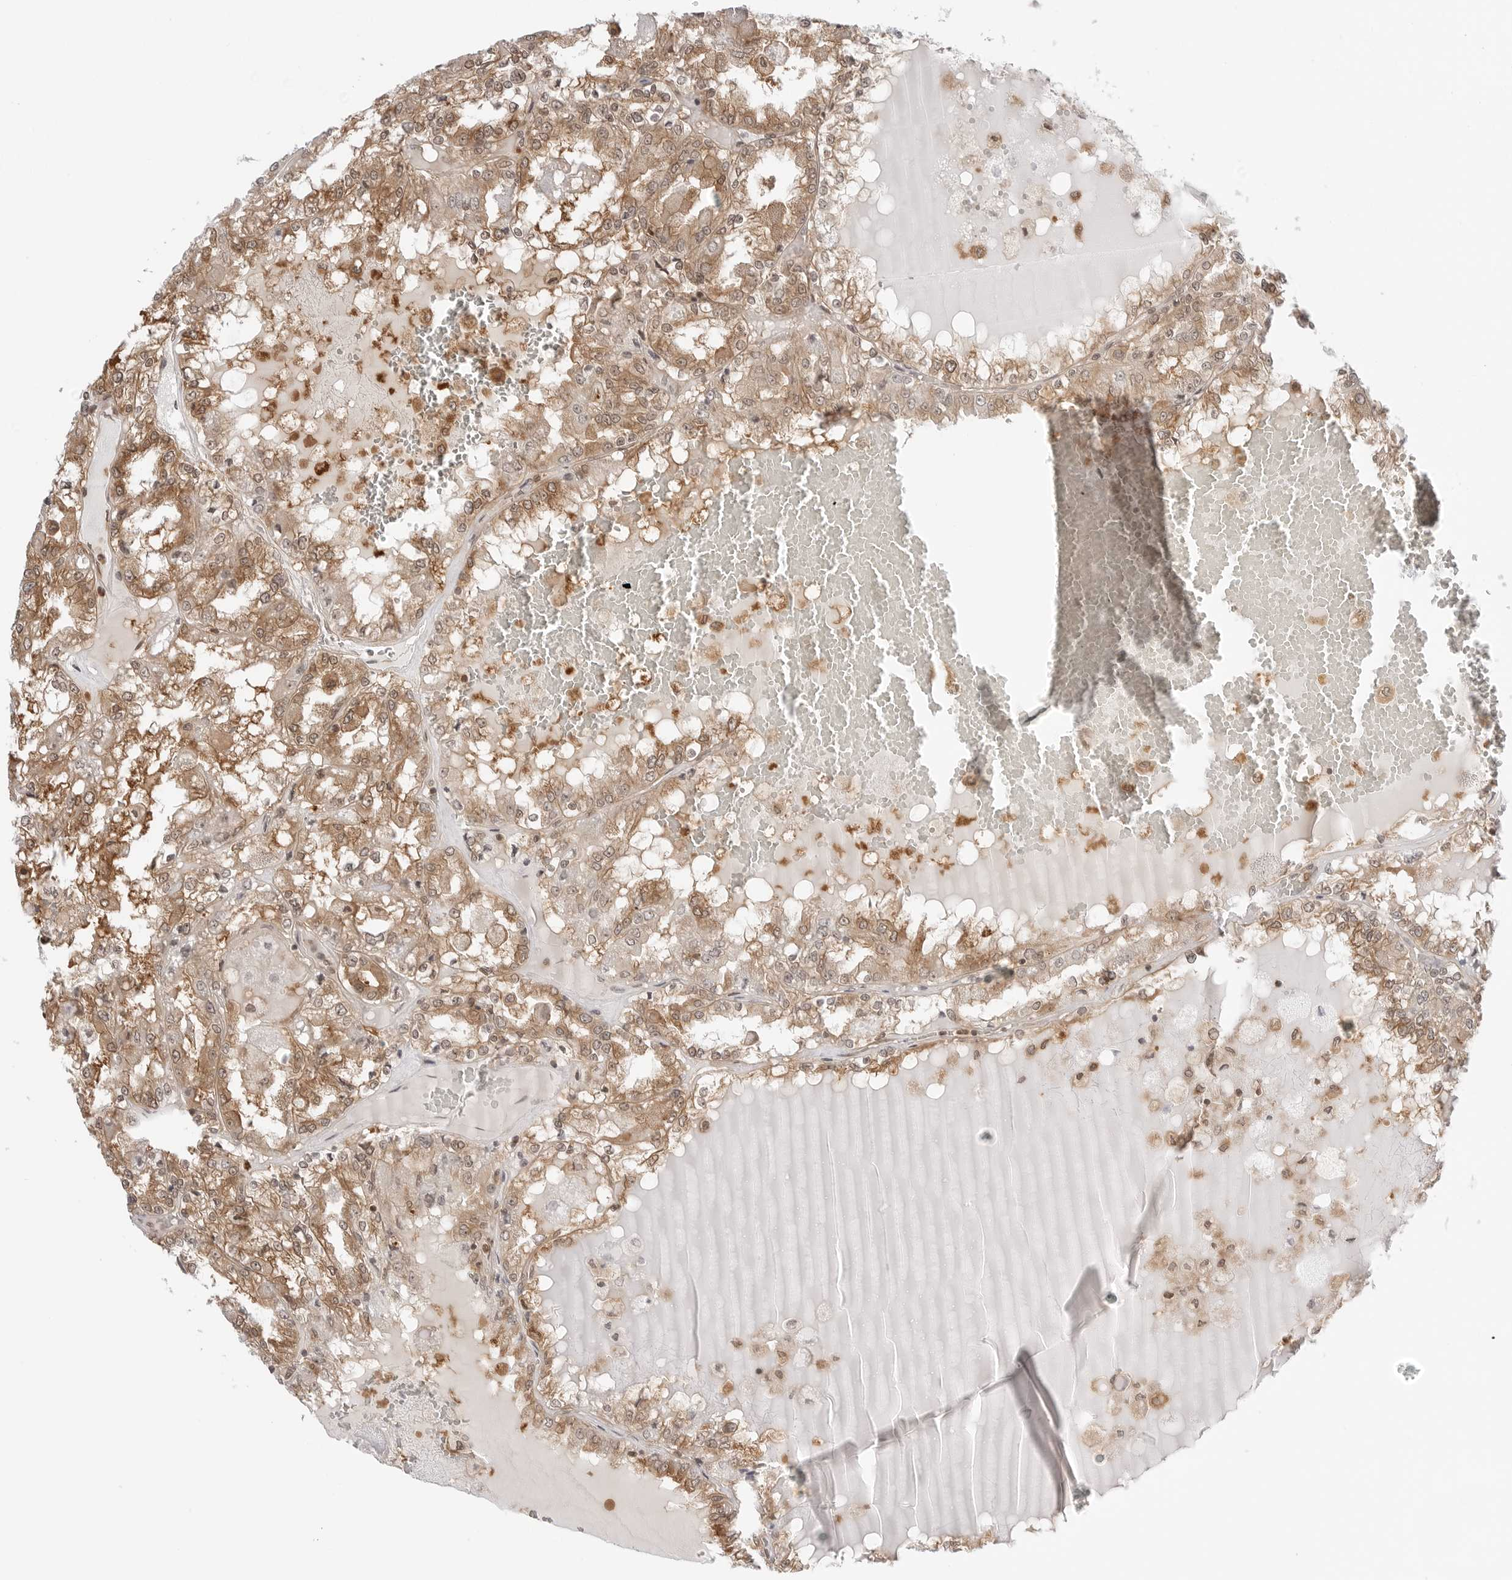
{"staining": {"intensity": "moderate", "quantity": ">75%", "location": "cytoplasmic/membranous,nuclear"}, "tissue": "renal cancer", "cell_type": "Tumor cells", "image_type": "cancer", "snomed": [{"axis": "morphology", "description": "Adenocarcinoma, NOS"}, {"axis": "topography", "description": "Kidney"}], "caption": "Human adenocarcinoma (renal) stained with a protein marker displays moderate staining in tumor cells.", "gene": "NUDC", "patient": {"sex": "female", "age": 56}}